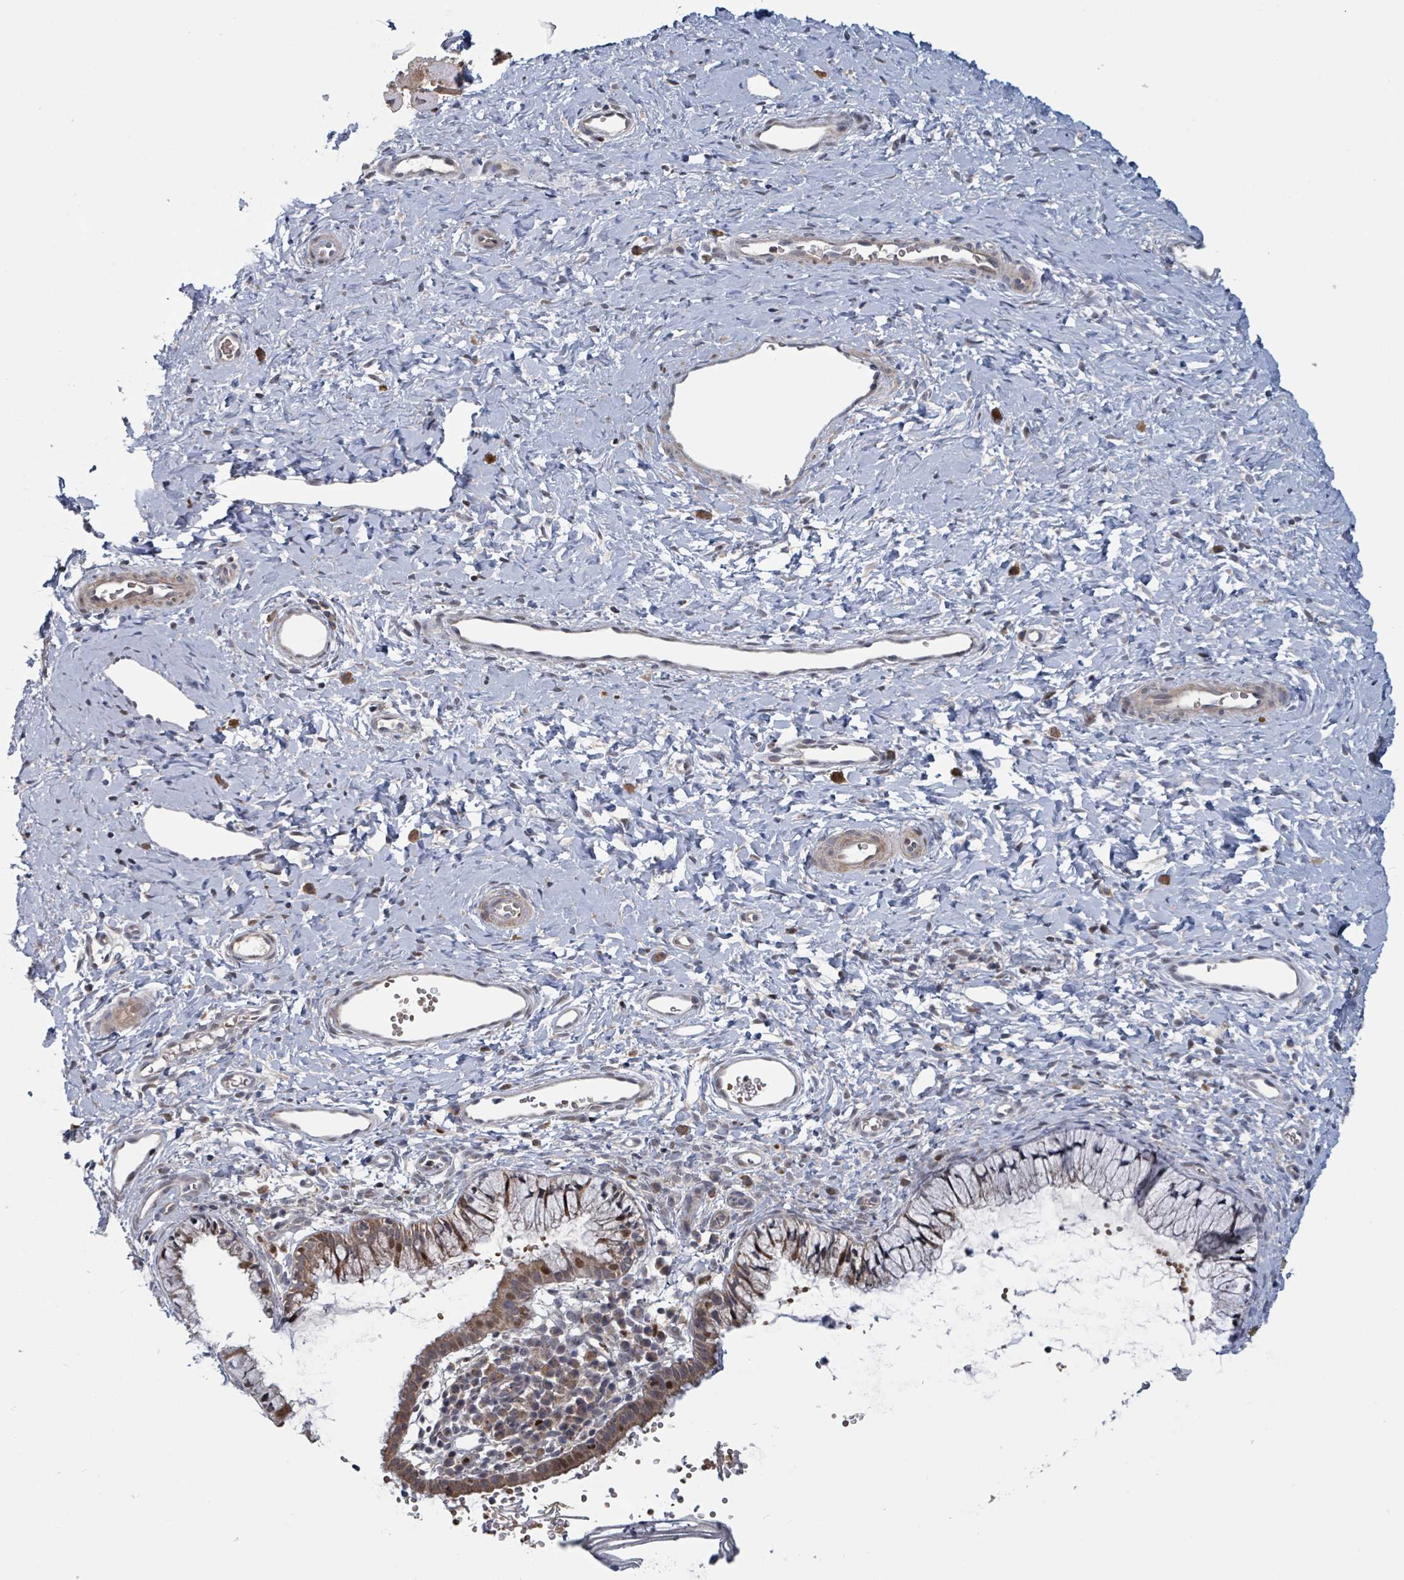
{"staining": {"intensity": "moderate", "quantity": ">75%", "location": "cytoplasmic/membranous,nuclear"}, "tissue": "cervix", "cell_type": "Glandular cells", "image_type": "normal", "snomed": [{"axis": "morphology", "description": "Normal tissue, NOS"}, {"axis": "topography", "description": "Cervix"}], "caption": "Protein expression analysis of benign cervix reveals moderate cytoplasmic/membranous,nuclear positivity in approximately >75% of glandular cells. (brown staining indicates protein expression, while blue staining denotes nuclei).", "gene": "HIVEP1", "patient": {"sex": "female", "age": 36}}